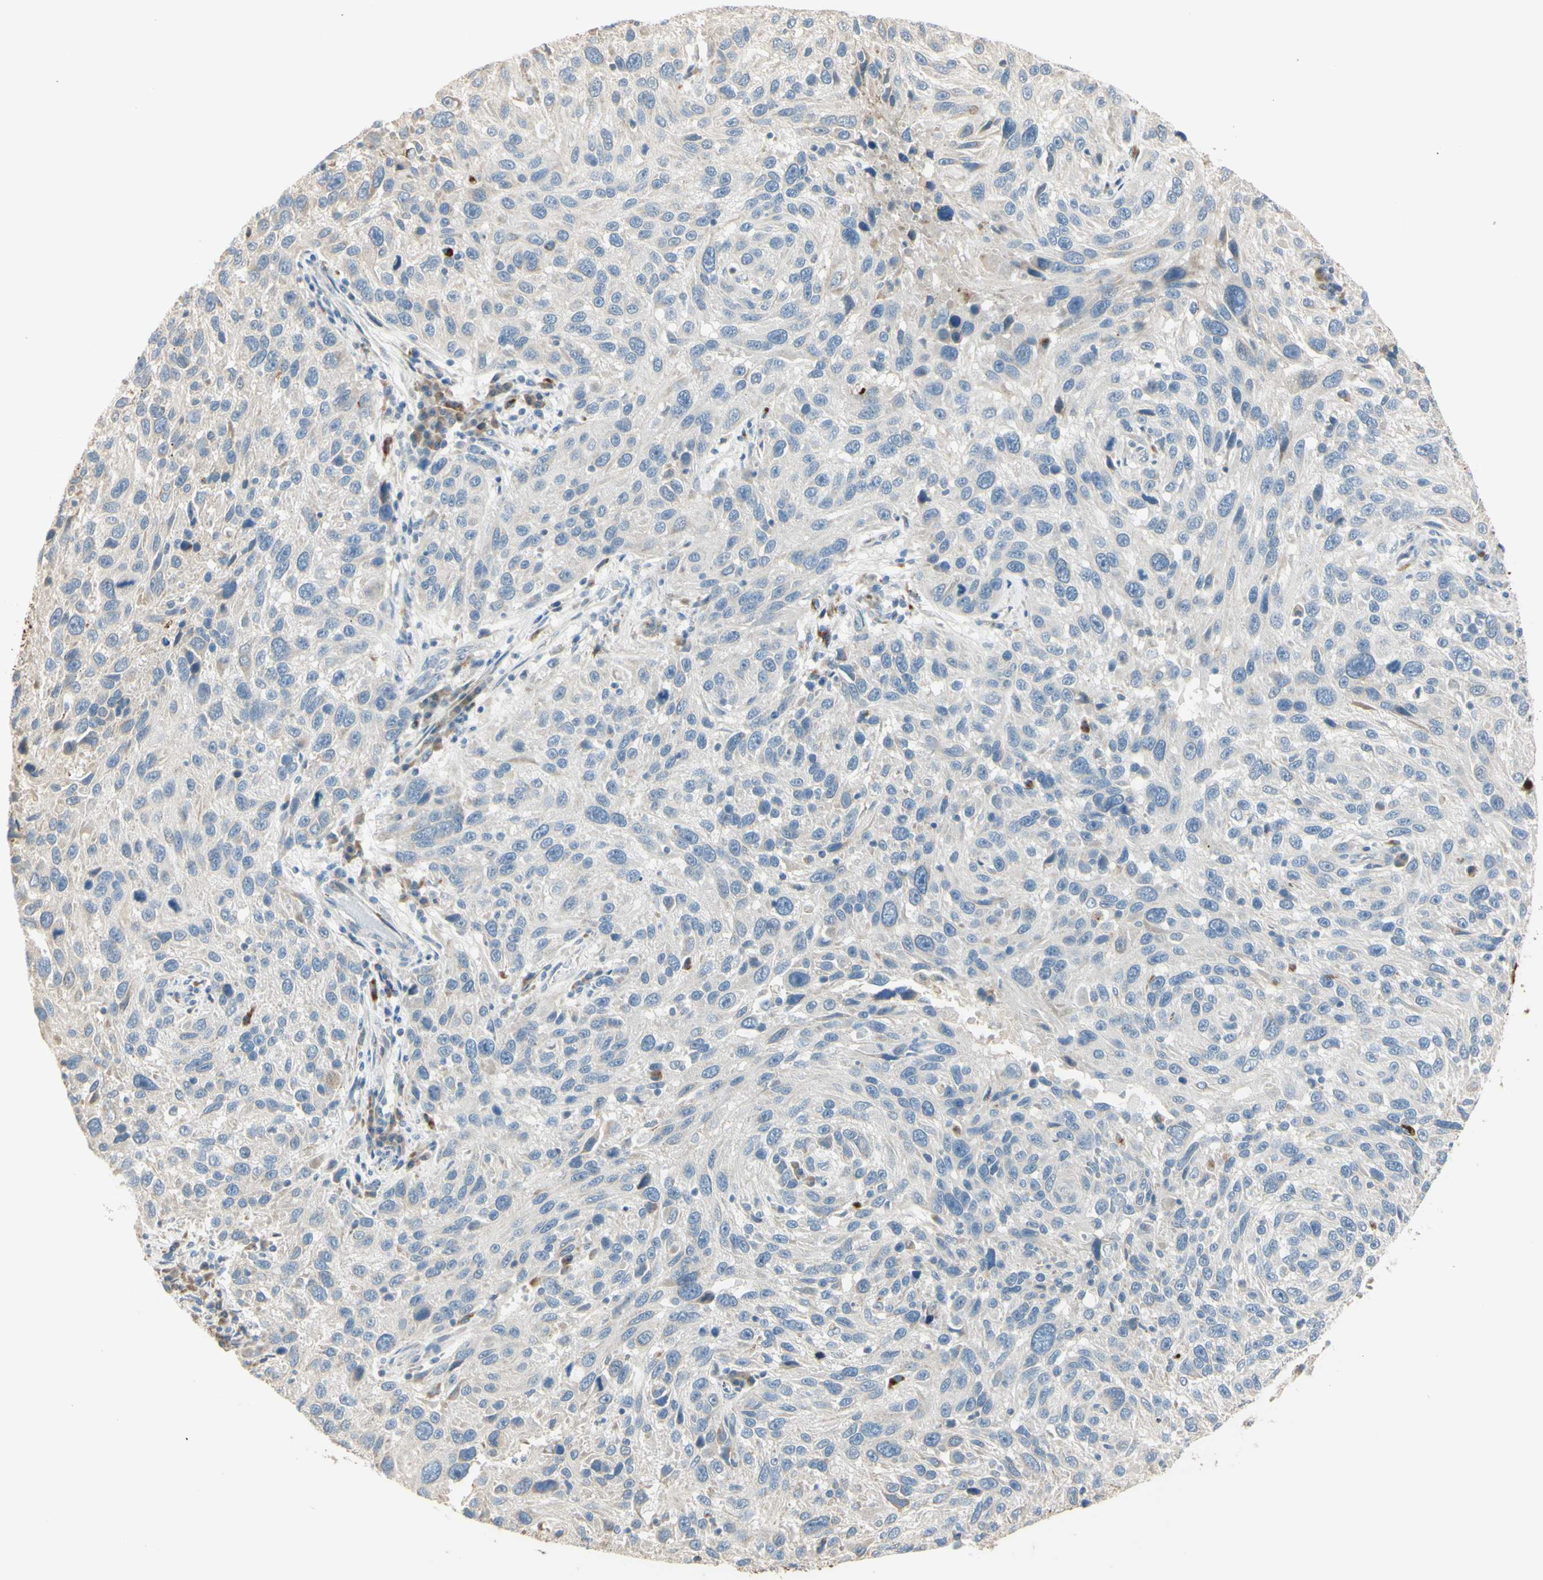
{"staining": {"intensity": "negative", "quantity": "none", "location": "none"}, "tissue": "melanoma", "cell_type": "Tumor cells", "image_type": "cancer", "snomed": [{"axis": "morphology", "description": "Malignant melanoma, NOS"}, {"axis": "topography", "description": "Skin"}], "caption": "IHC of malignant melanoma demonstrates no staining in tumor cells.", "gene": "ANGPTL1", "patient": {"sex": "male", "age": 53}}